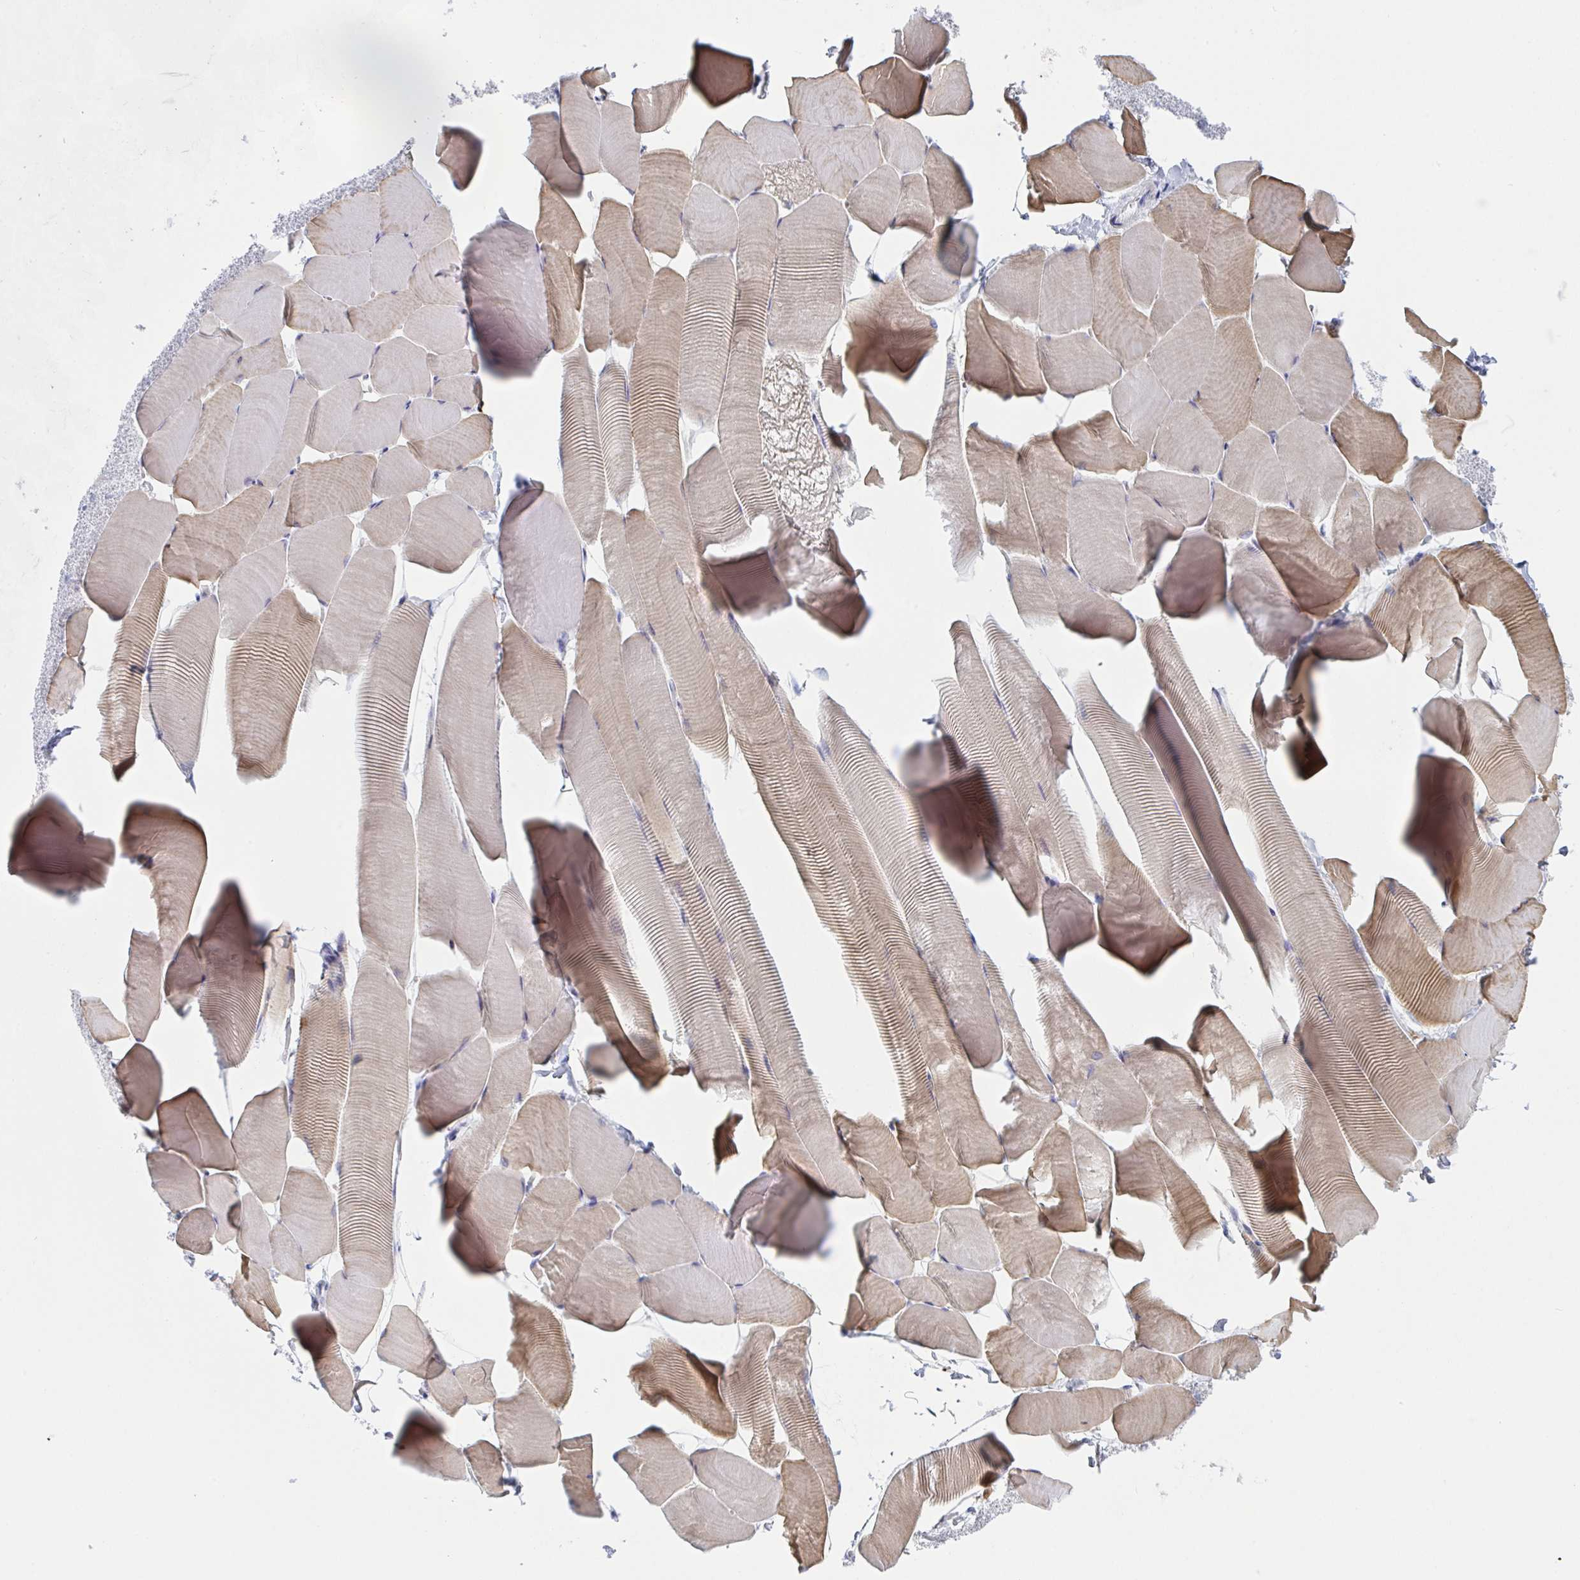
{"staining": {"intensity": "weak", "quantity": "25%-75%", "location": "cytoplasmic/membranous"}, "tissue": "skeletal muscle", "cell_type": "Myocytes", "image_type": "normal", "snomed": [{"axis": "morphology", "description": "Normal tissue, NOS"}, {"axis": "topography", "description": "Skeletal muscle"}], "caption": "Myocytes demonstrate weak cytoplasmic/membranous expression in approximately 25%-75% of cells in benign skeletal muscle.", "gene": "ZNF684", "patient": {"sex": "male", "age": 25}}